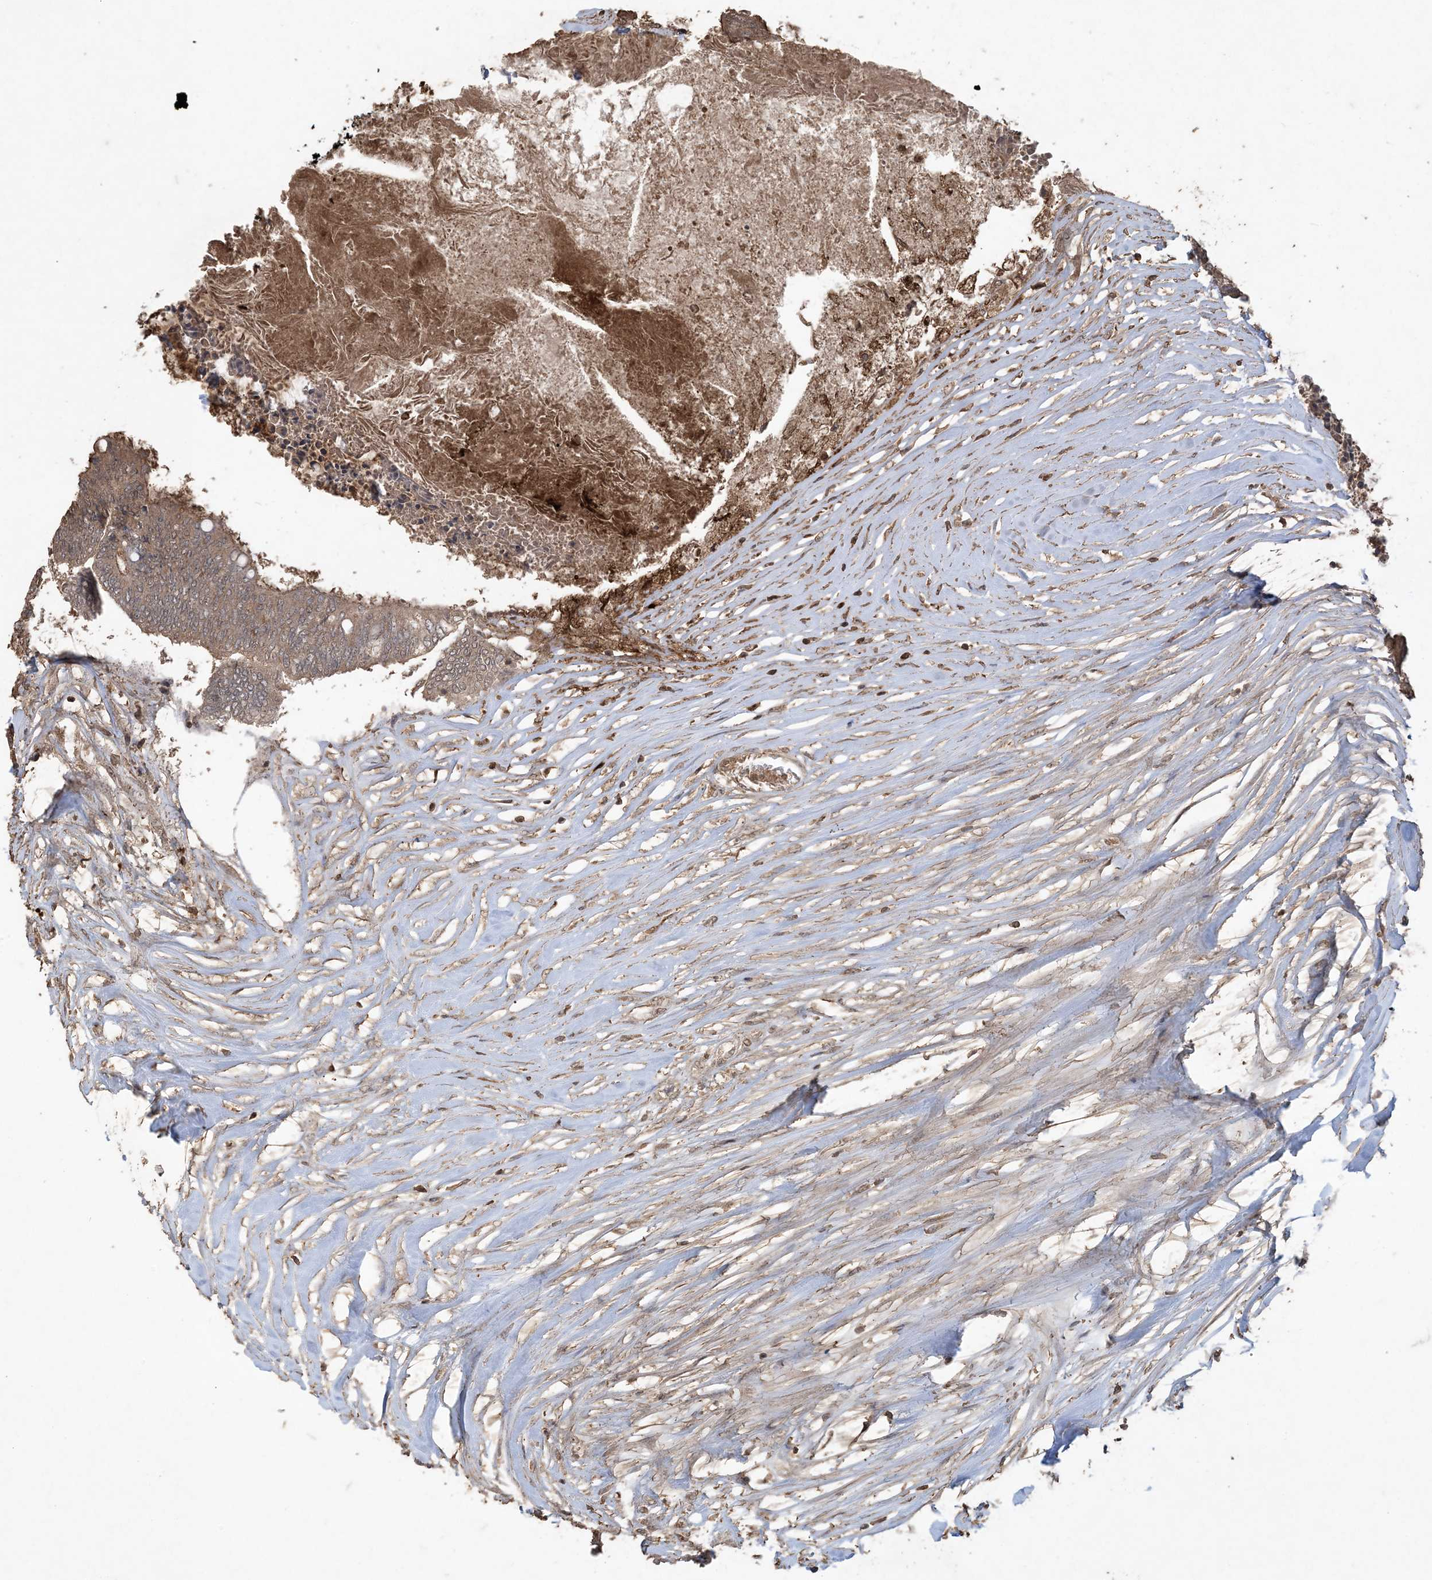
{"staining": {"intensity": "weak", "quantity": ">75%", "location": "cytoplasmic/membranous"}, "tissue": "colorectal cancer", "cell_type": "Tumor cells", "image_type": "cancer", "snomed": [{"axis": "morphology", "description": "Adenocarcinoma, NOS"}, {"axis": "topography", "description": "Rectum"}], "caption": "IHC (DAB (3,3'-diaminobenzidine)) staining of colorectal cancer (adenocarcinoma) demonstrates weak cytoplasmic/membranous protein expression in approximately >75% of tumor cells. The staining is performed using DAB brown chromogen to label protein expression. The nuclei are counter-stained blue using hematoxylin.", "gene": "EFCAB8", "patient": {"sex": "male", "age": 63}}